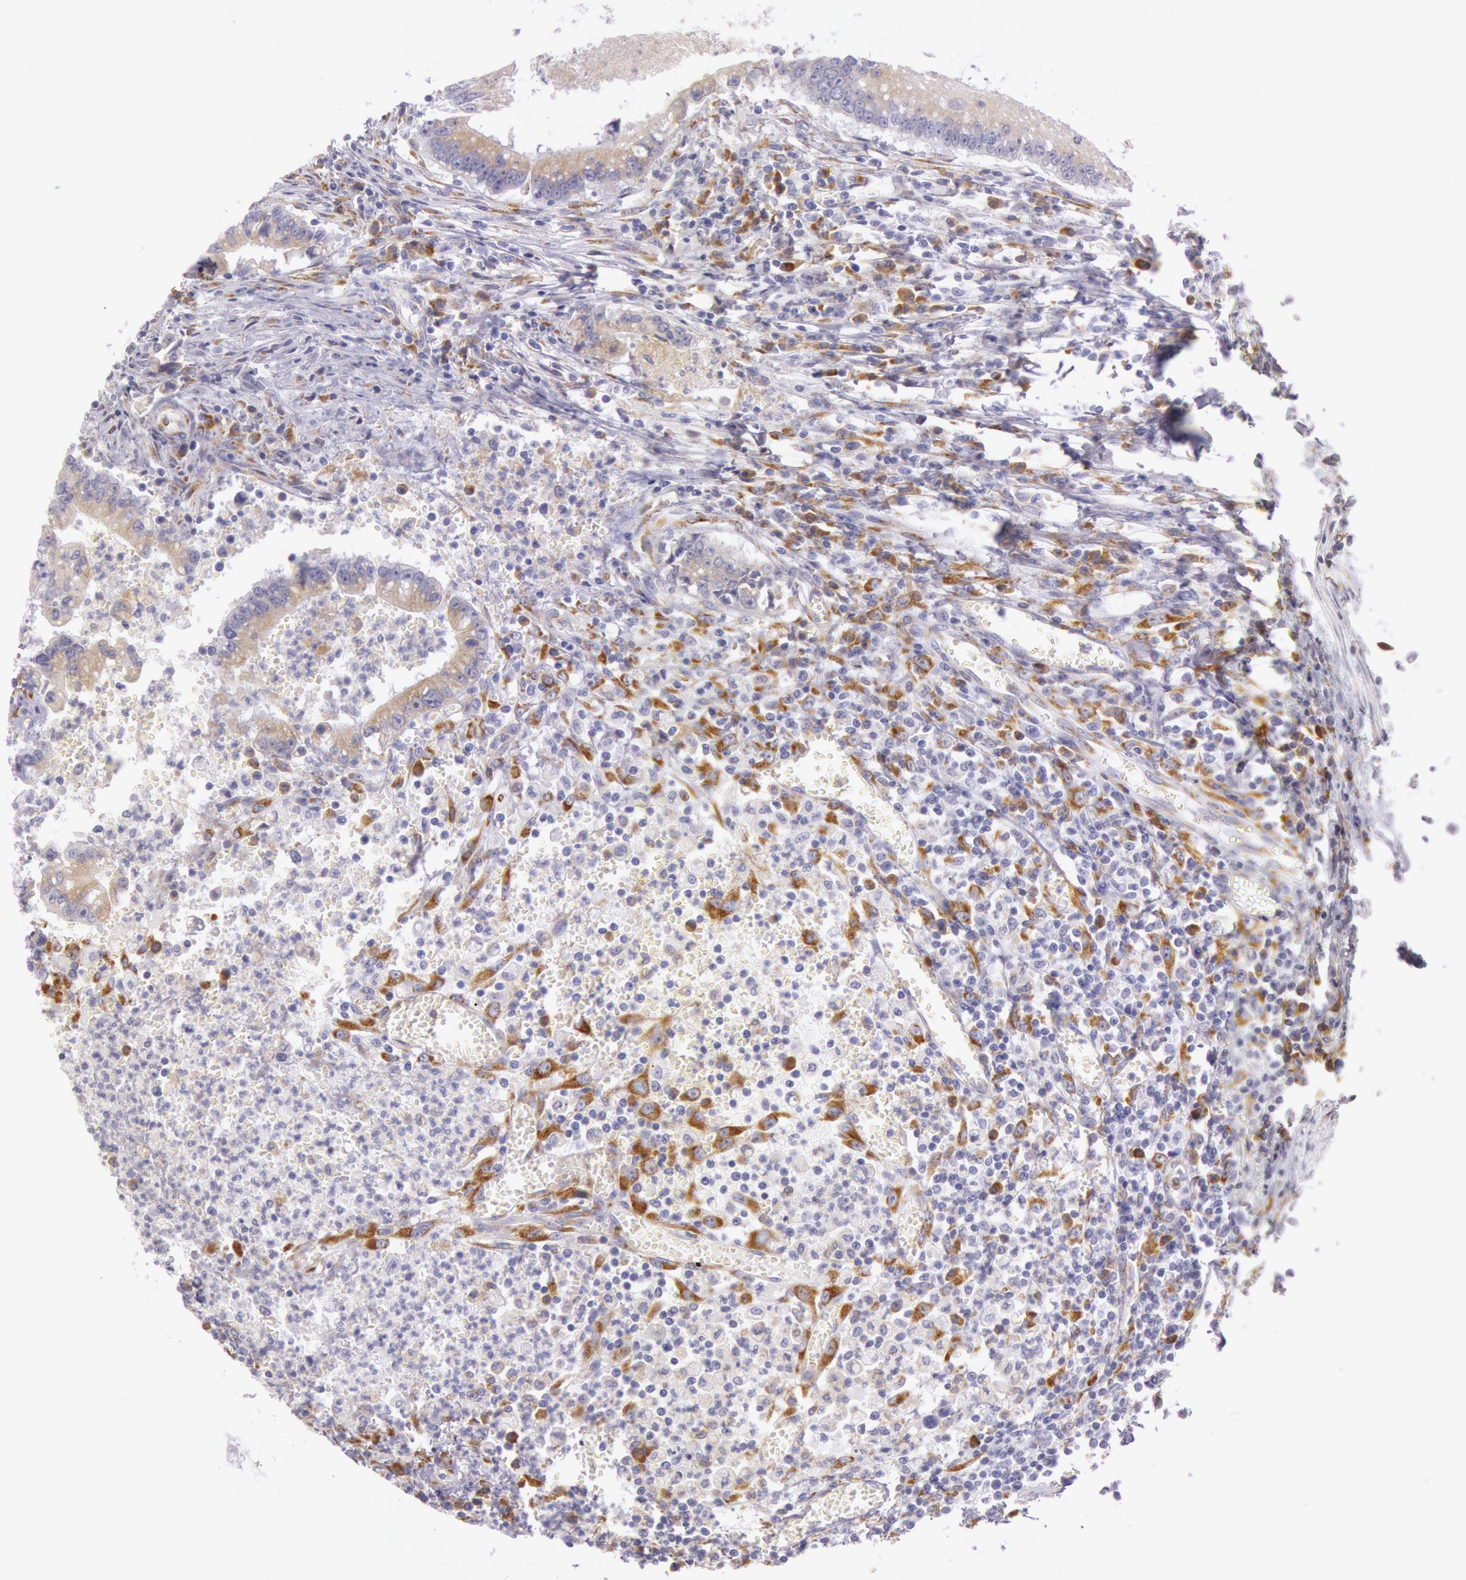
{"staining": {"intensity": "weak", "quantity": "25%-75%", "location": "cytoplasmic/membranous"}, "tissue": "colorectal cancer", "cell_type": "Tumor cells", "image_type": "cancer", "snomed": [{"axis": "morphology", "description": "Adenocarcinoma, NOS"}, {"axis": "topography", "description": "Rectum"}], "caption": "DAB immunohistochemical staining of colorectal adenocarcinoma demonstrates weak cytoplasmic/membranous protein expression in about 25%-75% of tumor cells.", "gene": "CIDEB", "patient": {"sex": "female", "age": 81}}